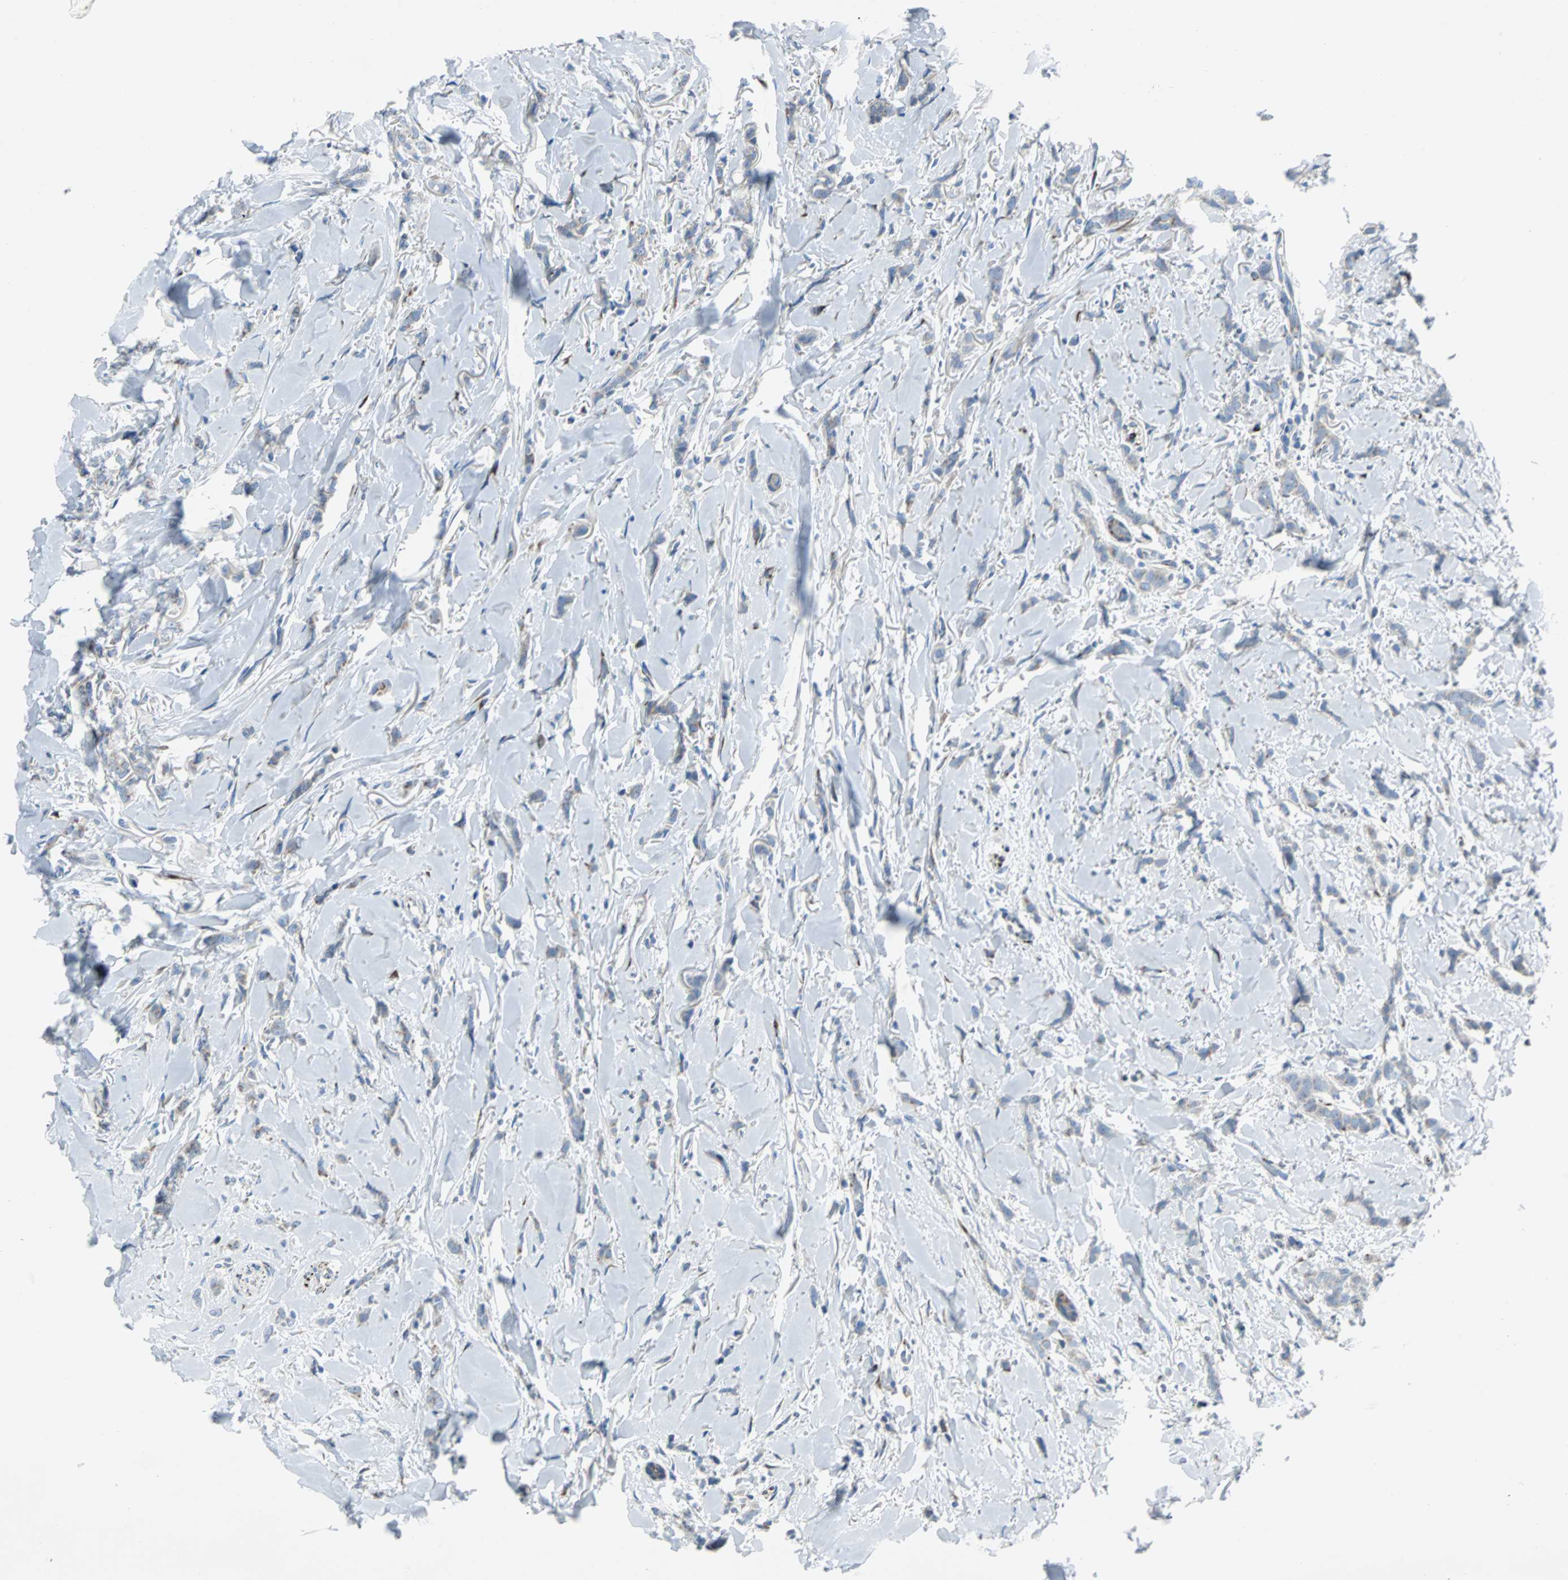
{"staining": {"intensity": "moderate", "quantity": "25%-75%", "location": "cytoplasmic/membranous"}, "tissue": "breast cancer", "cell_type": "Tumor cells", "image_type": "cancer", "snomed": [{"axis": "morphology", "description": "Lobular carcinoma"}, {"axis": "topography", "description": "Skin"}, {"axis": "topography", "description": "Breast"}], "caption": "Immunohistochemical staining of human lobular carcinoma (breast) demonstrates medium levels of moderate cytoplasmic/membranous protein expression in about 25%-75% of tumor cells.", "gene": "BBC3", "patient": {"sex": "female", "age": 46}}